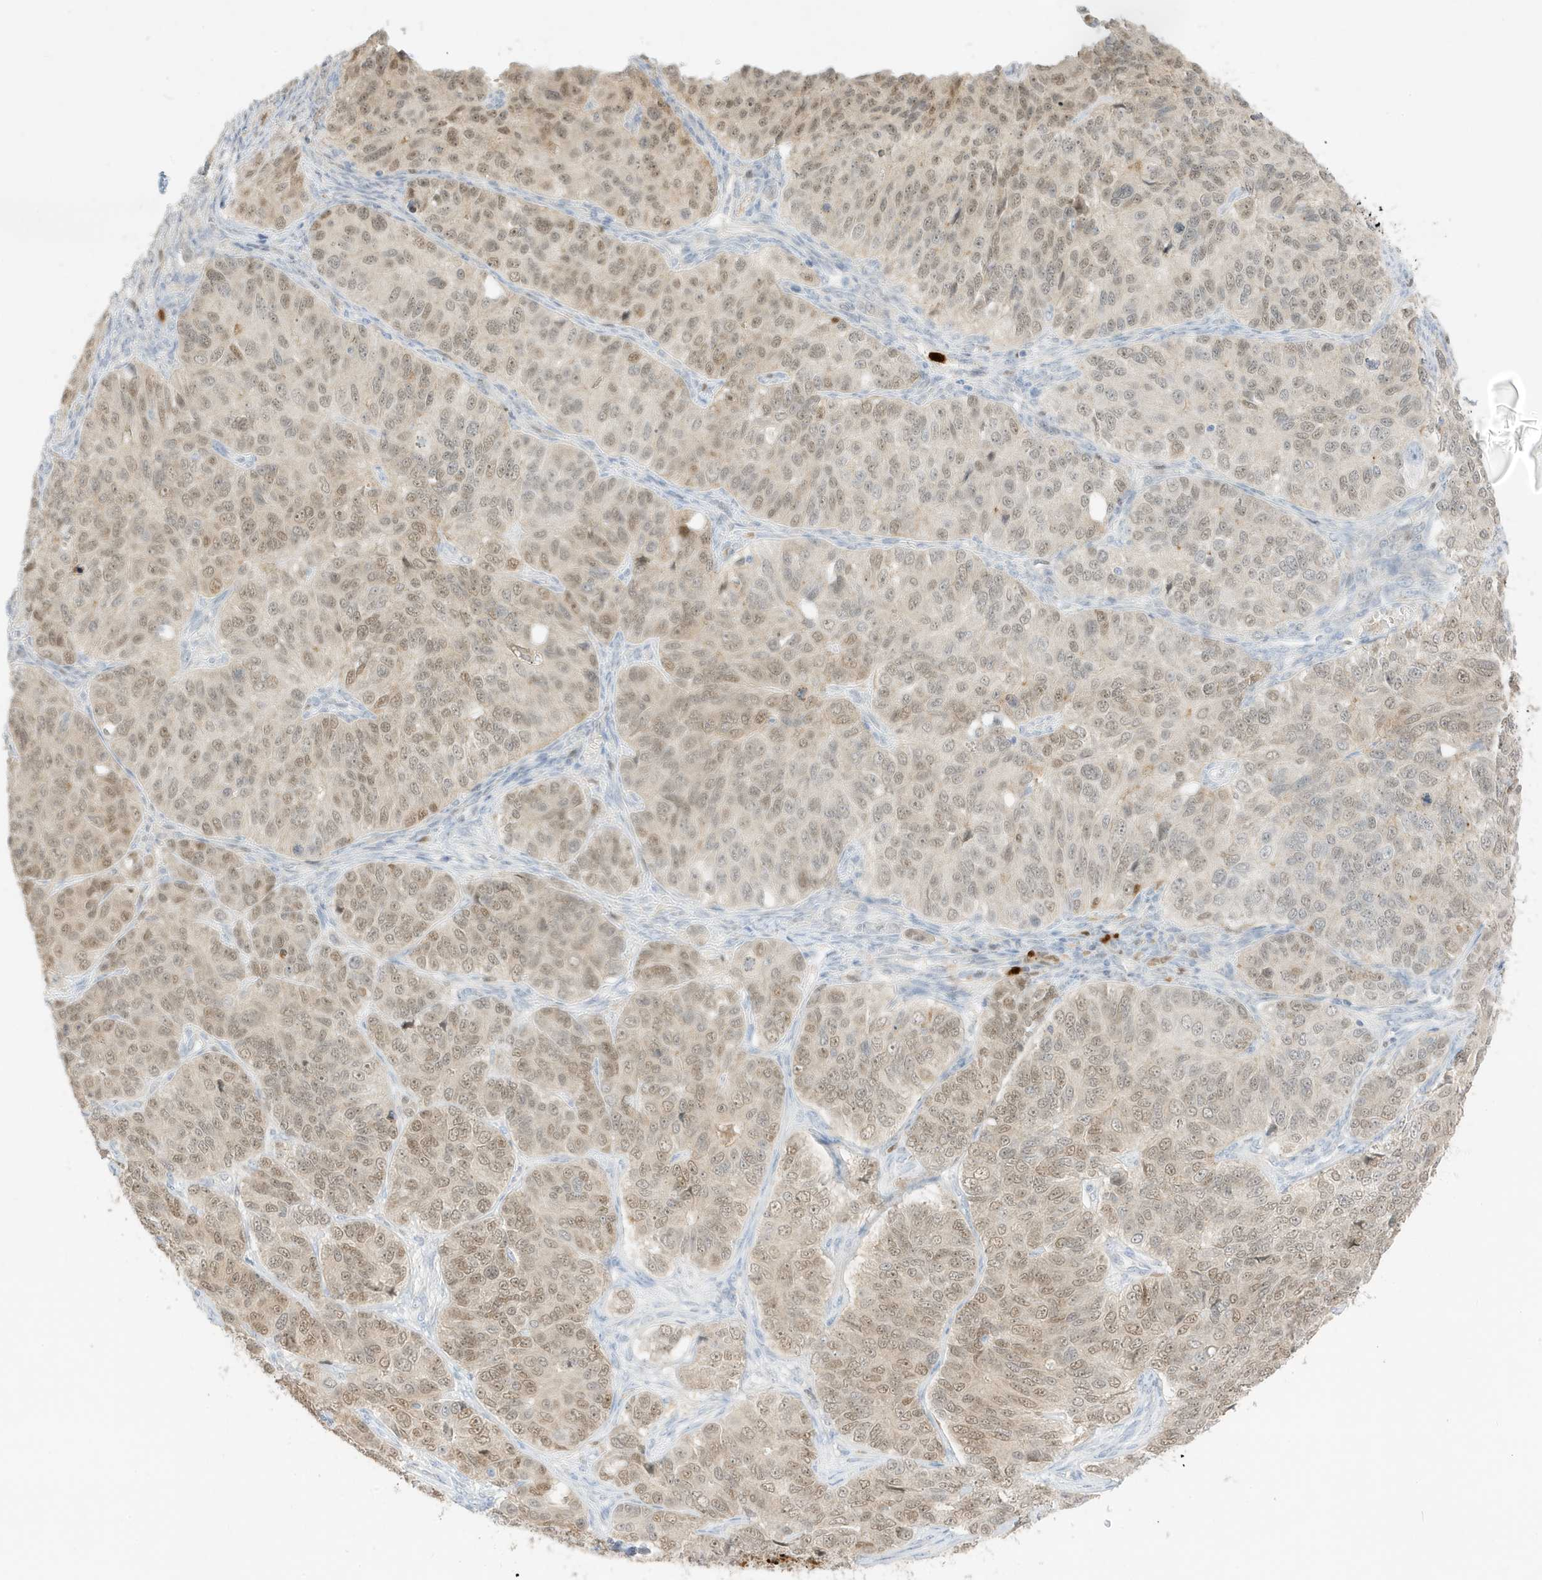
{"staining": {"intensity": "moderate", "quantity": ">75%", "location": "cytoplasmic/membranous,nuclear"}, "tissue": "ovarian cancer", "cell_type": "Tumor cells", "image_type": "cancer", "snomed": [{"axis": "morphology", "description": "Carcinoma, endometroid"}, {"axis": "topography", "description": "Ovary"}], "caption": "Ovarian cancer stained with immunohistochemistry exhibits moderate cytoplasmic/membranous and nuclear staining in approximately >75% of tumor cells. (DAB IHC, brown staining for protein, blue staining for nuclei).", "gene": "GCA", "patient": {"sex": "female", "age": 51}}